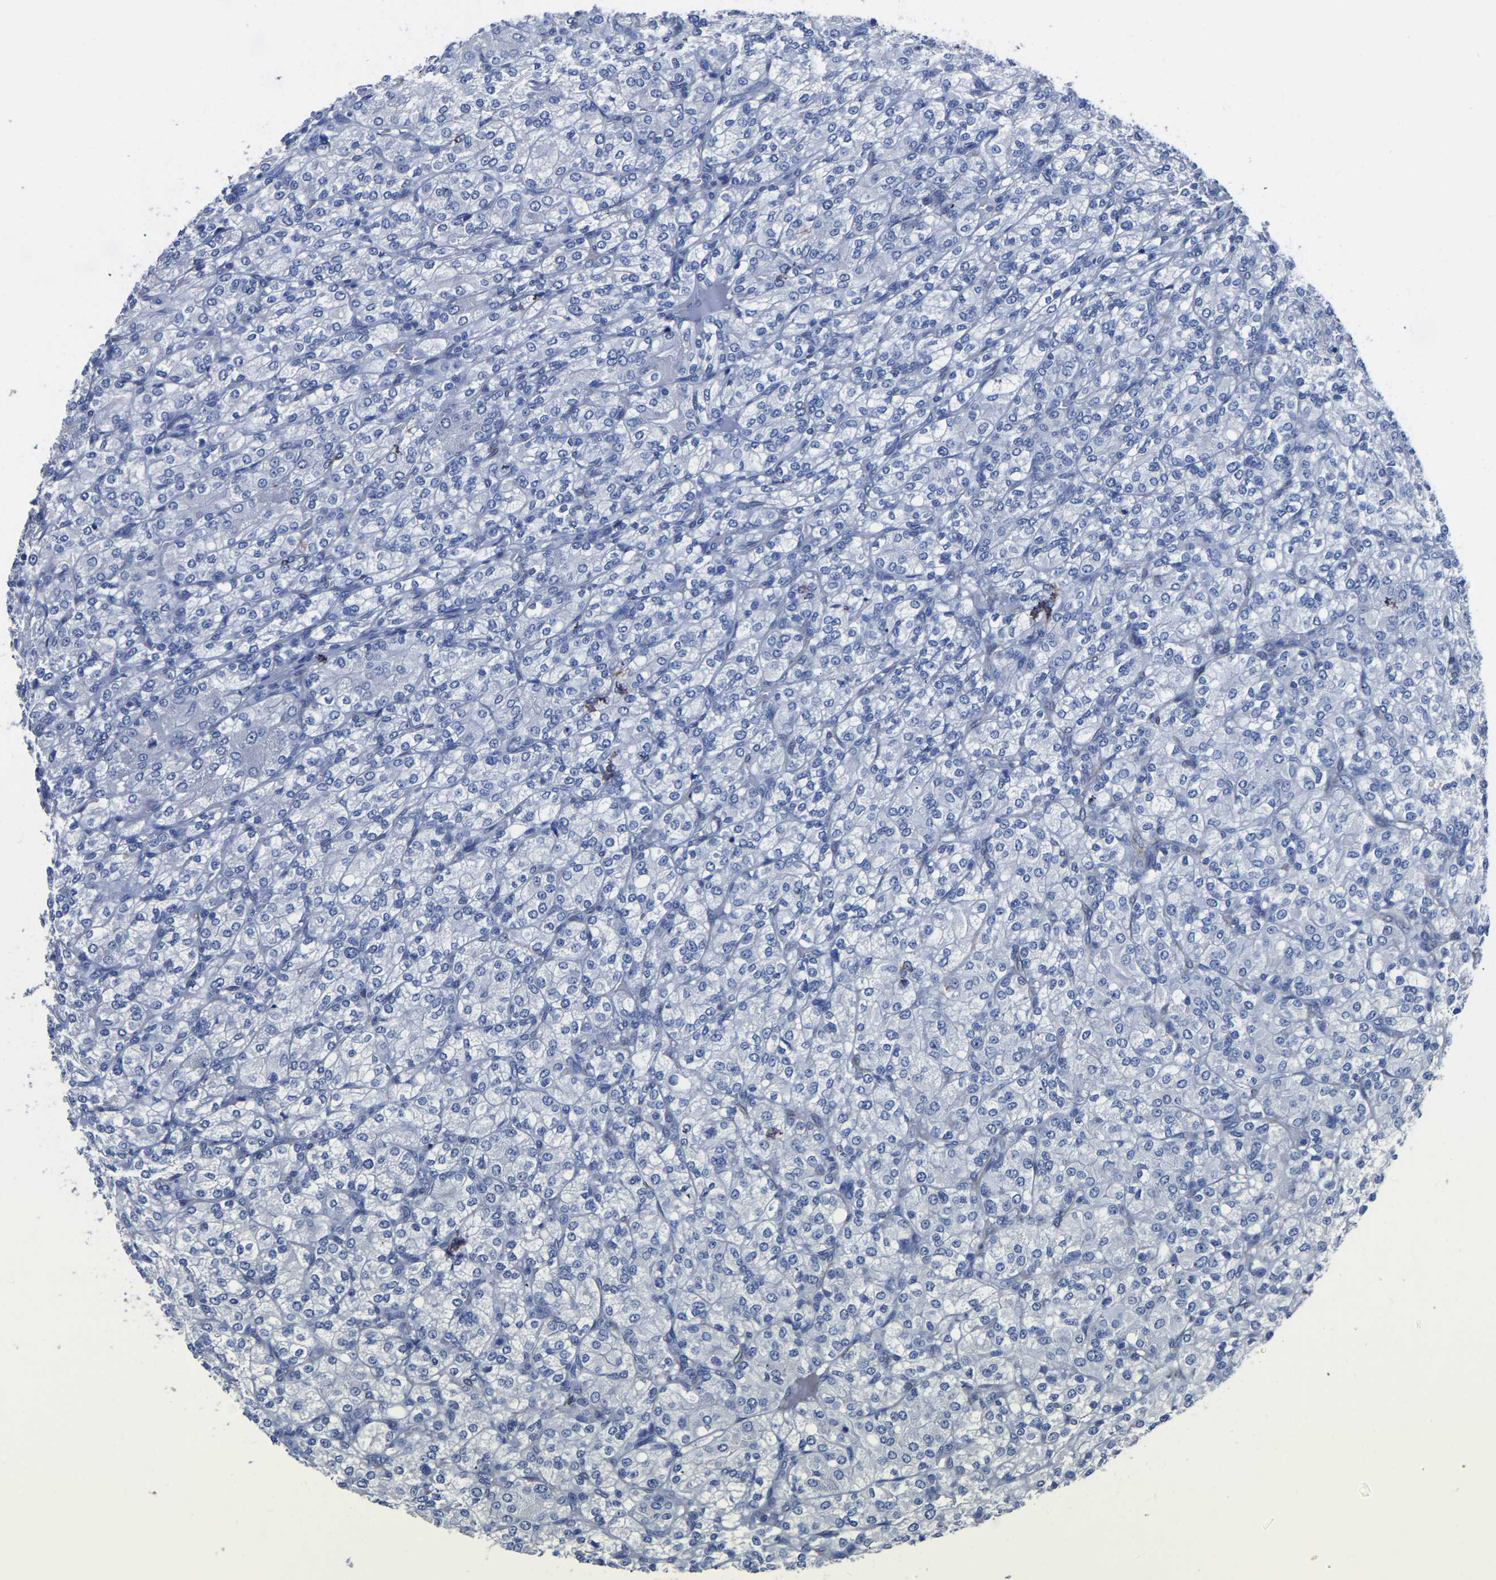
{"staining": {"intensity": "negative", "quantity": "none", "location": "none"}, "tissue": "renal cancer", "cell_type": "Tumor cells", "image_type": "cancer", "snomed": [{"axis": "morphology", "description": "Adenocarcinoma, NOS"}, {"axis": "topography", "description": "Kidney"}], "caption": "Immunohistochemistry (IHC) micrograph of renal cancer (adenocarcinoma) stained for a protein (brown), which demonstrates no positivity in tumor cells.", "gene": "SLC45A3", "patient": {"sex": "male", "age": 77}}